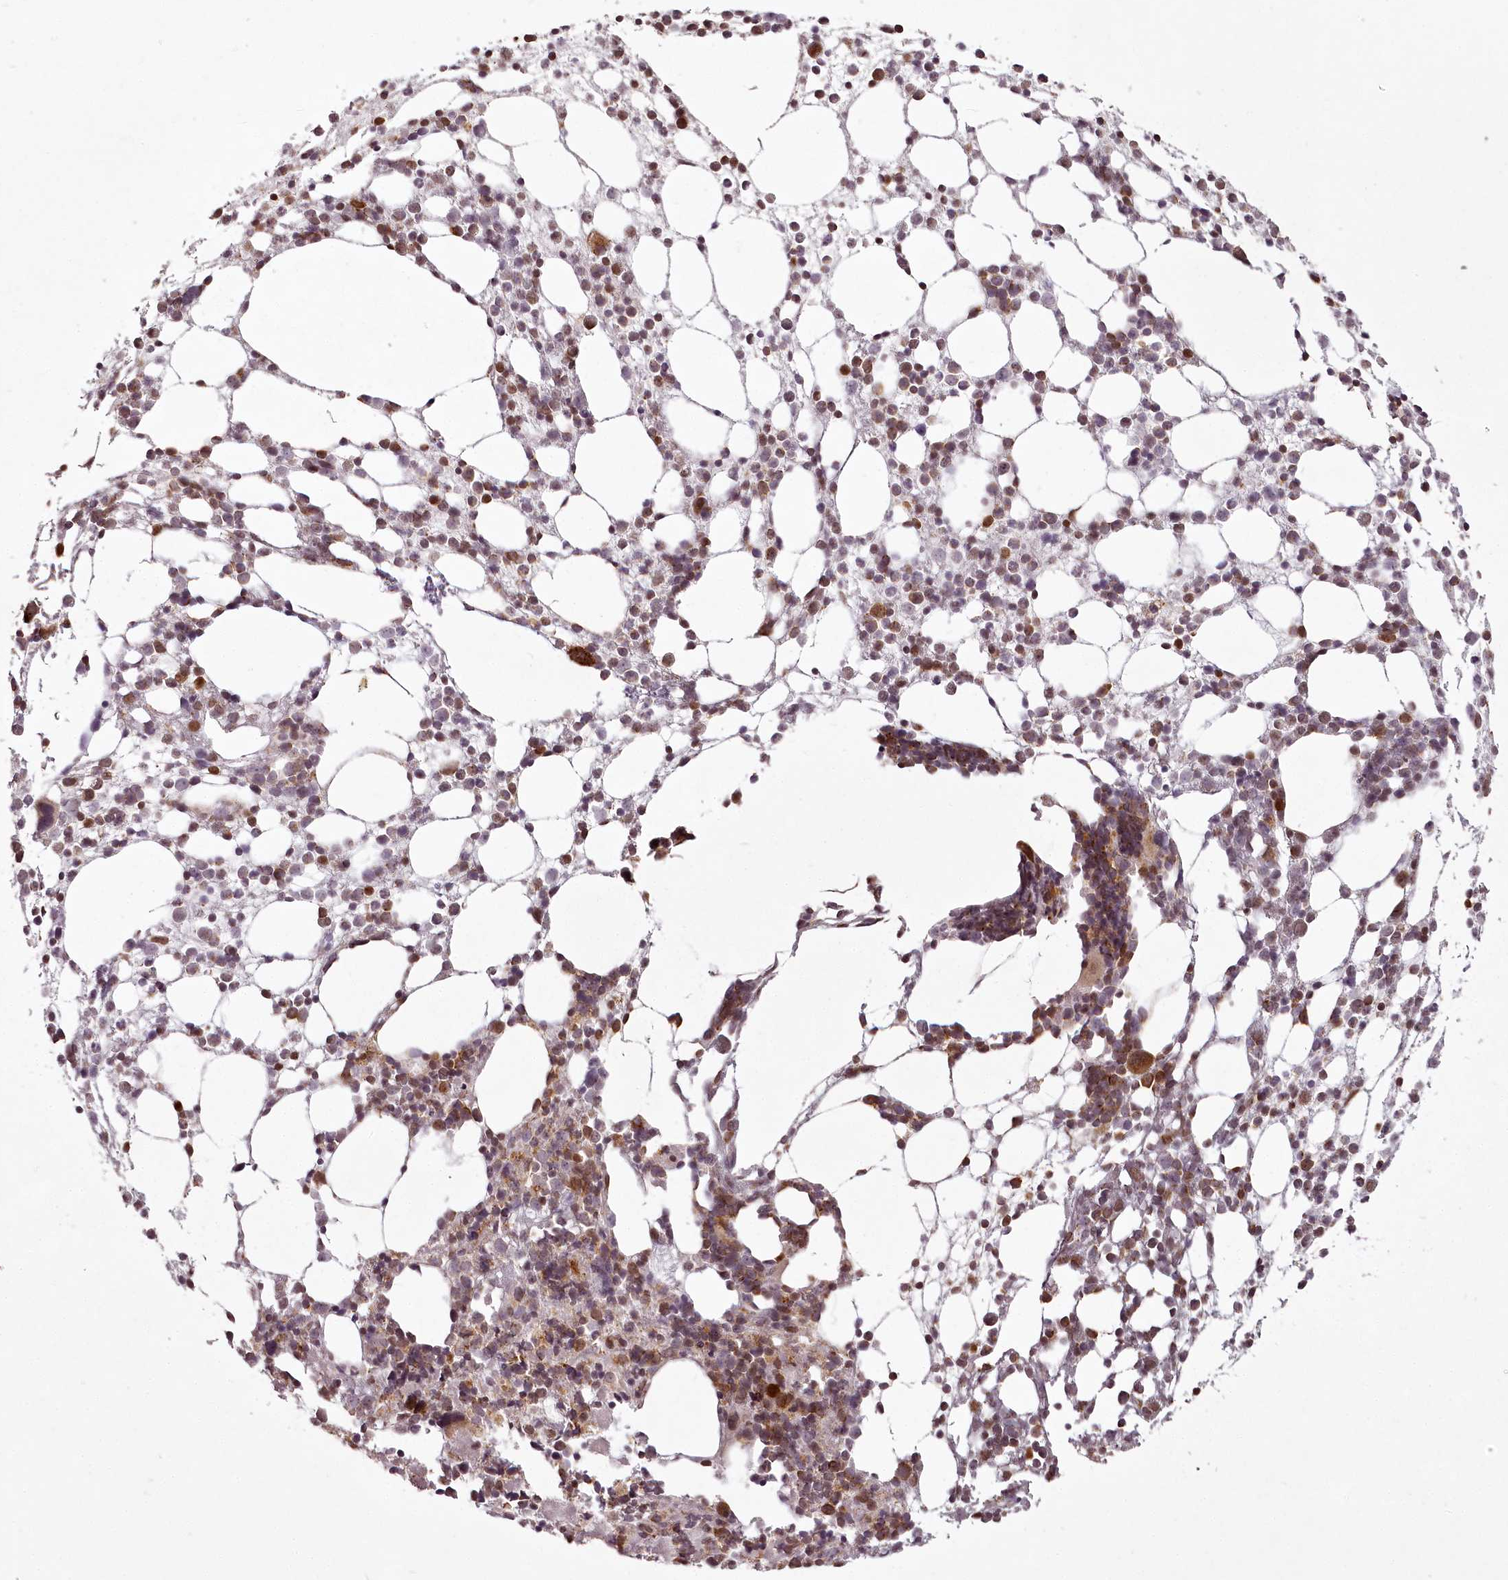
{"staining": {"intensity": "moderate", "quantity": "25%-75%", "location": "cytoplasmic/membranous"}, "tissue": "bone marrow", "cell_type": "Hematopoietic cells", "image_type": "normal", "snomed": [{"axis": "morphology", "description": "Normal tissue, NOS"}, {"axis": "topography", "description": "Bone marrow"}], "caption": "IHC (DAB (3,3'-diaminobenzidine)) staining of benign human bone marrow displays moderate cytoplasmic/membranous protein expression in about 25%-75% of hematopoietic cells. Using DAB (brown) and hematoxylin (blue) stains, captured at high magnification using brightfield microscopy.", "gene": "CHCHD2", "patient": {"sex": "female", "age": 57}}